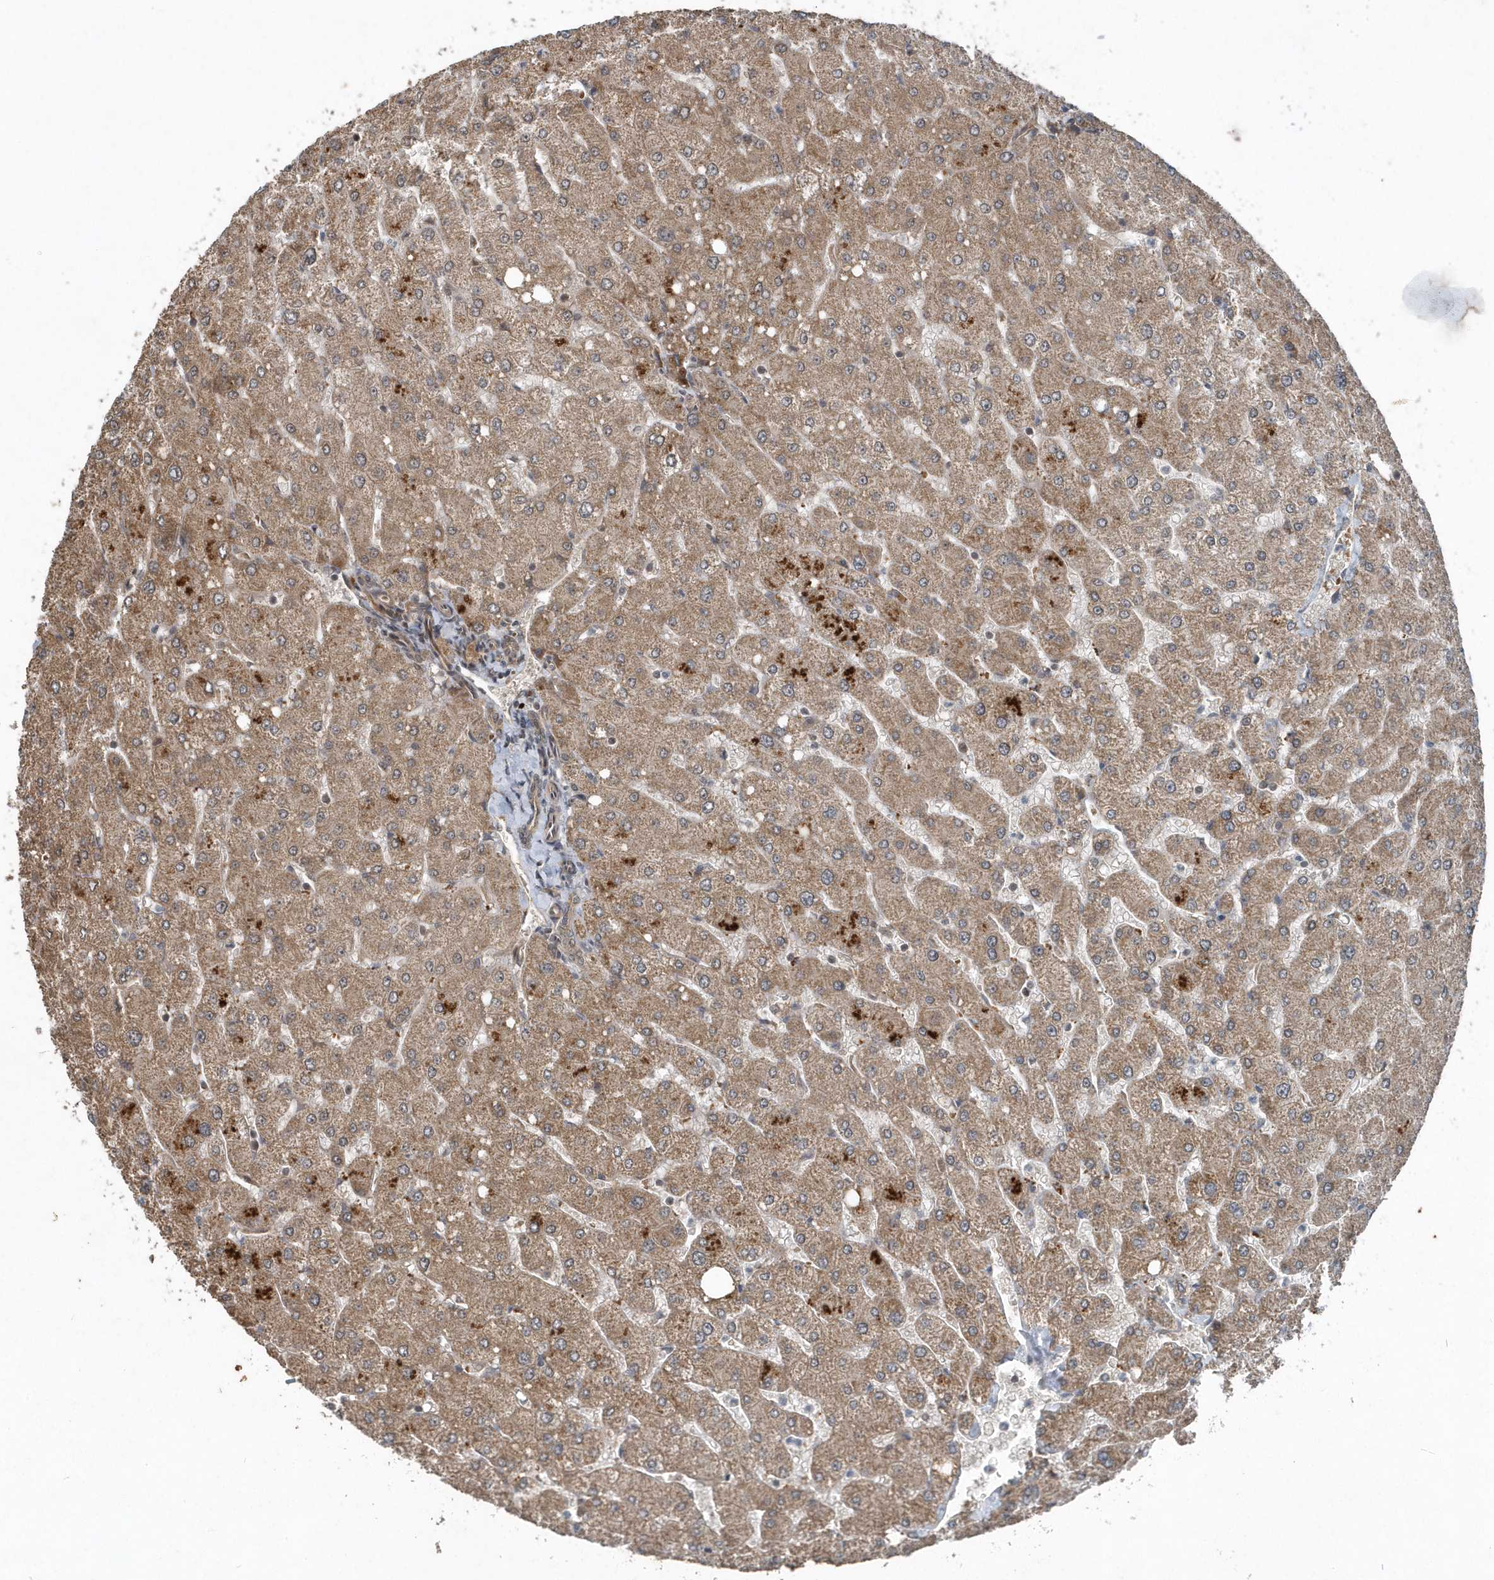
{"staining": {"intensity": "moderate", "quantity": ">75%", "location": "cytoplasmic/membranous"}, "tissue": "liver", "cell_type": "Cholangiocytes", "image_type": "normal", "snomed": [{"axis": "morphology", "description": "Normal tissue, NOS"}, {"axis": "topography", "description": "Liver"}], "caption": "Immunohistochemistry (IHC) (DAB (3,3'-diaminobenzidine)) staining of unremarkable human liver displays moderate cytoplasmic/membranous protein positivity in about >75% of cholangiocytes. (IHC, brightfield microscopy, high magnification).", "gene": "QTRT2", "patient": {"sex": "male", "age": 55}}